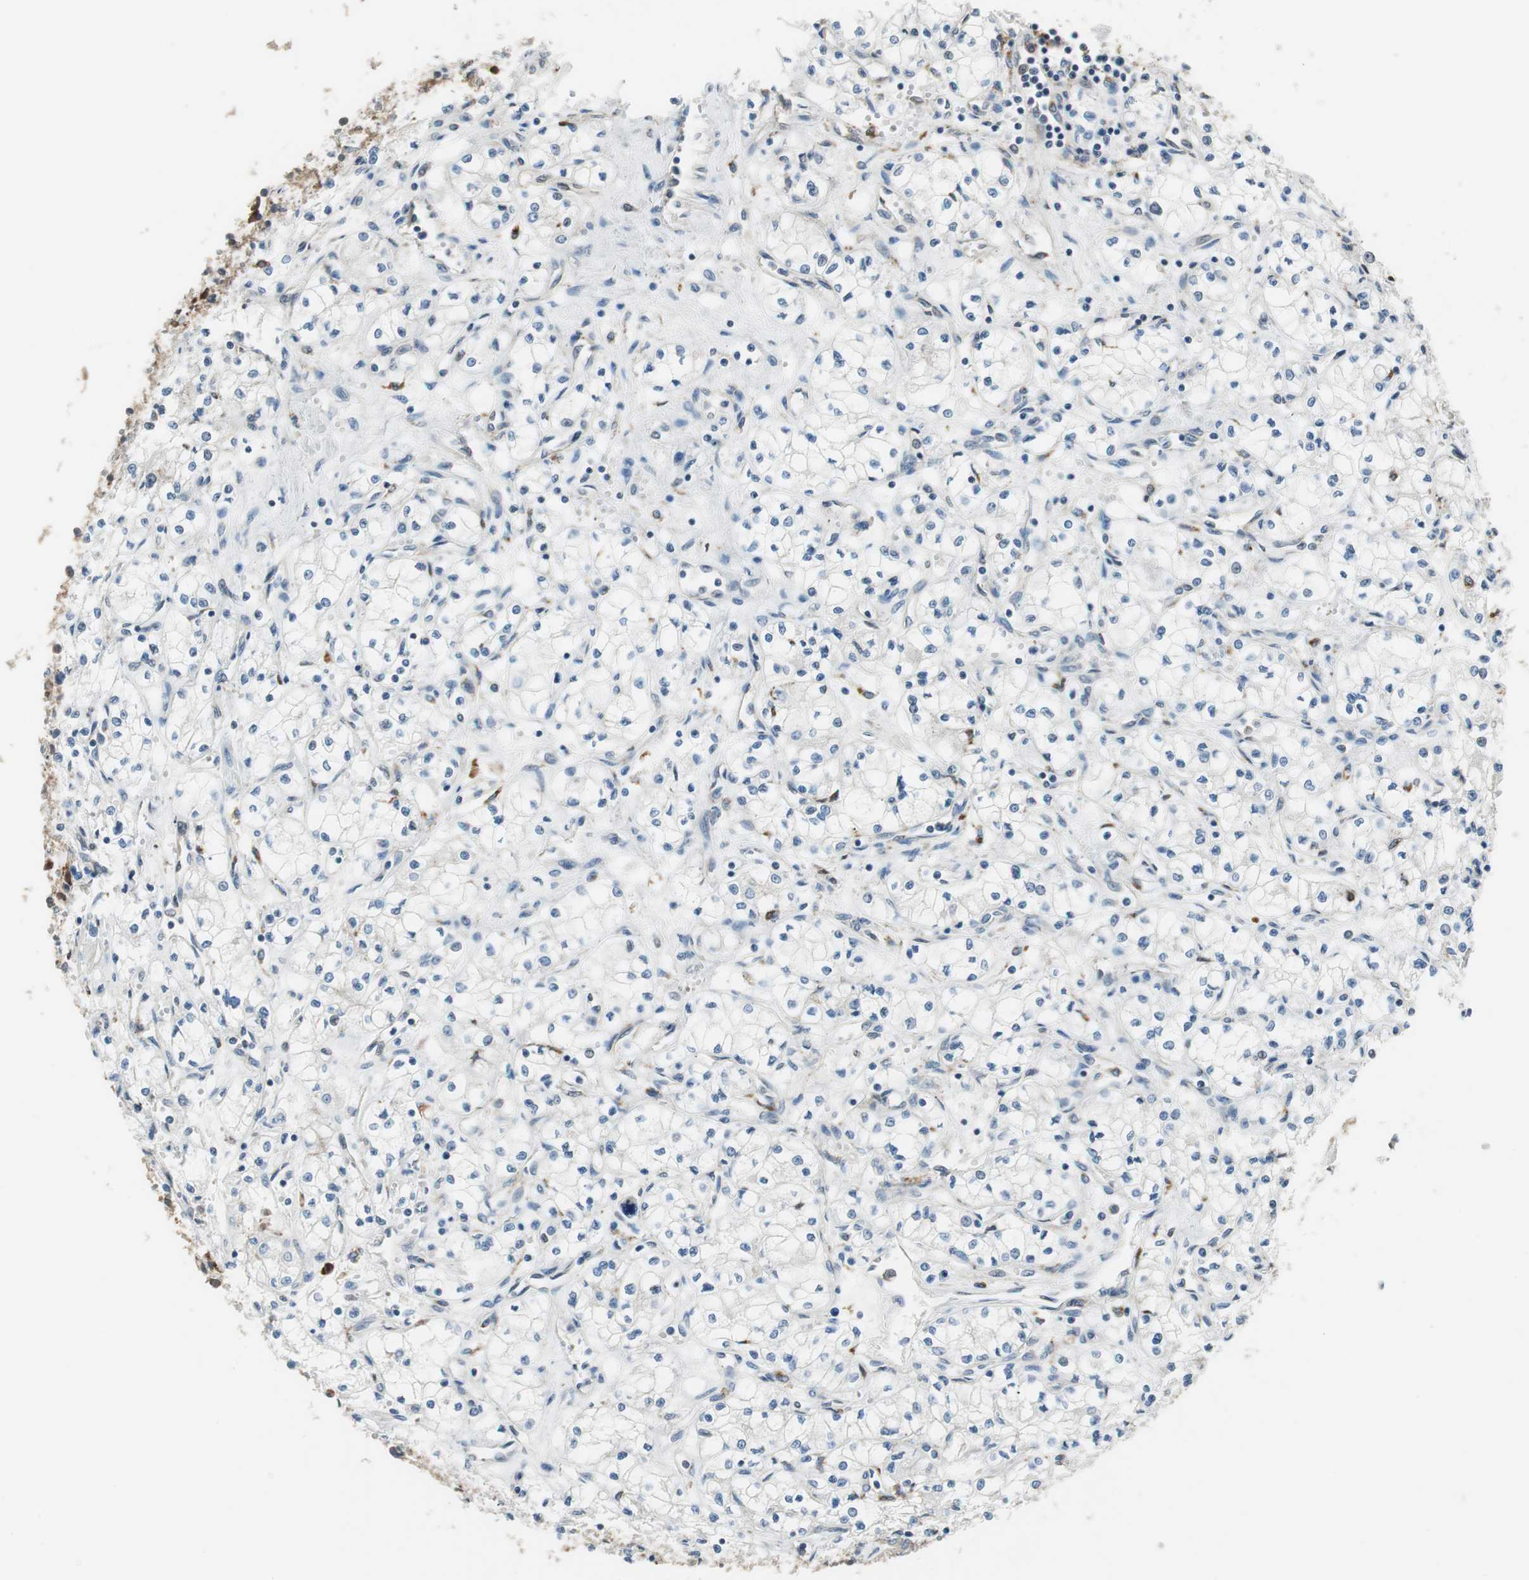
{"staining": {"intensity": "negative", "quantity": "none", "location": "none"}, "tissue": "renal cancer", "cell_type": "Tumor cells", "image_type": "cancer", "snomed": [{"axis": "morphology", "description": "Normal tissue, NOS"}, {"axis": "morphology", "description": "Adenocarcinoma, NOS"}, {"axis": "topography", "description": "Kidney"}], "caption": "A micrograph of human renal cancer is negative for staining in tumor cells.", "gene": "NCK1", "patient": {"sex": "male", "age": 59}}